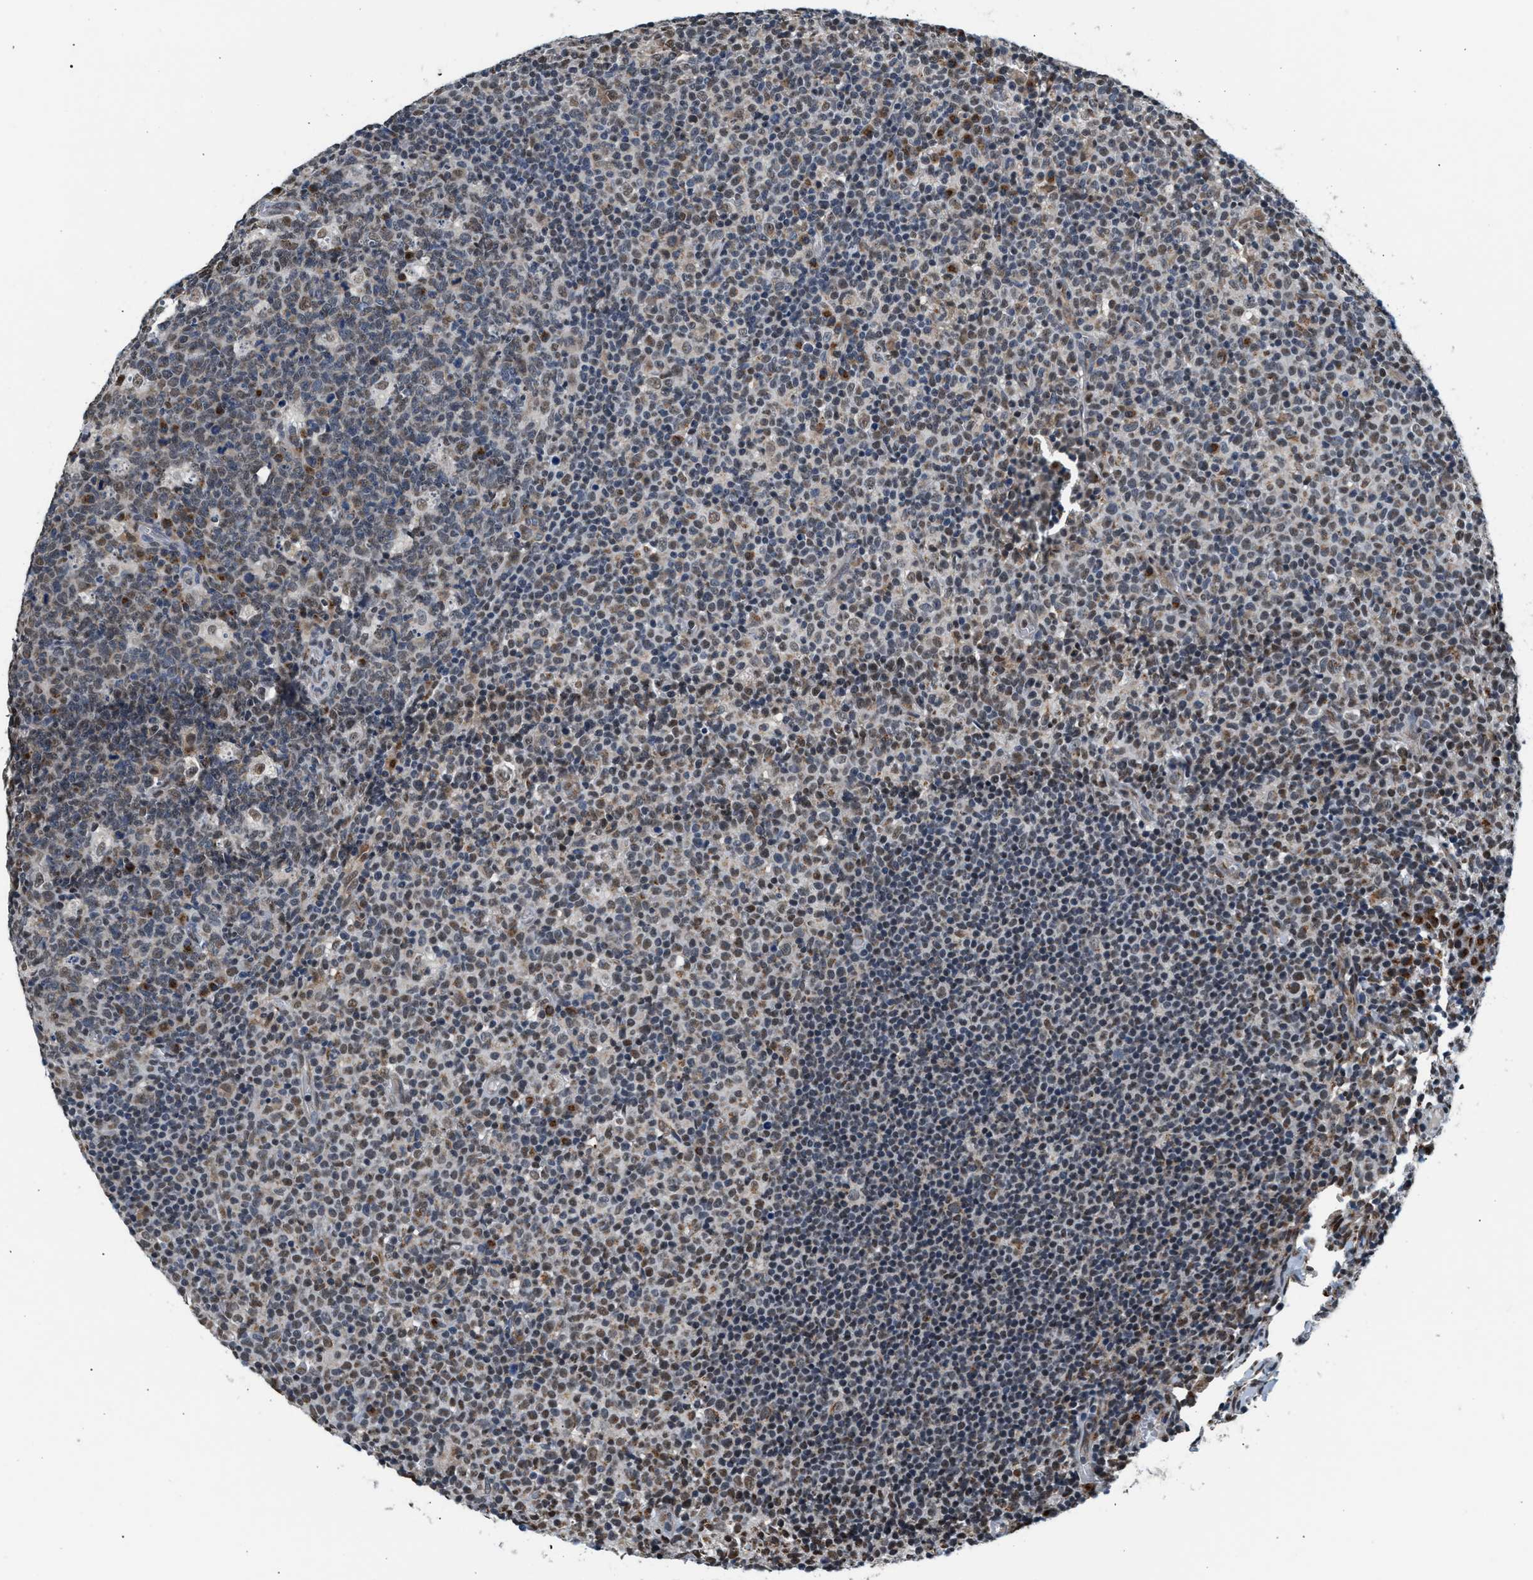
{"staining": {"intensity": "weak", "quantity": "25%-75%", "location": "nuclear"}, "tissue": "lymph node", "cell_type": "Germinal center cells", "image_type": "normal", "snomed": [{"axis": "morphology", "description": "Normal tissue, NOS"}, {"axis": "morphology", "description": "Inflammation, NOS"}, {"axis": "topography", "description": "Lymph node"}], "caption": "DAB immunohistochemical staining of unremarkable human lymph node shows weak nuclear protein staining in about 25%-75% of germinal center cells.", "gene": "KCNMB2", "patient": {"sex": "male", "age": 55}}